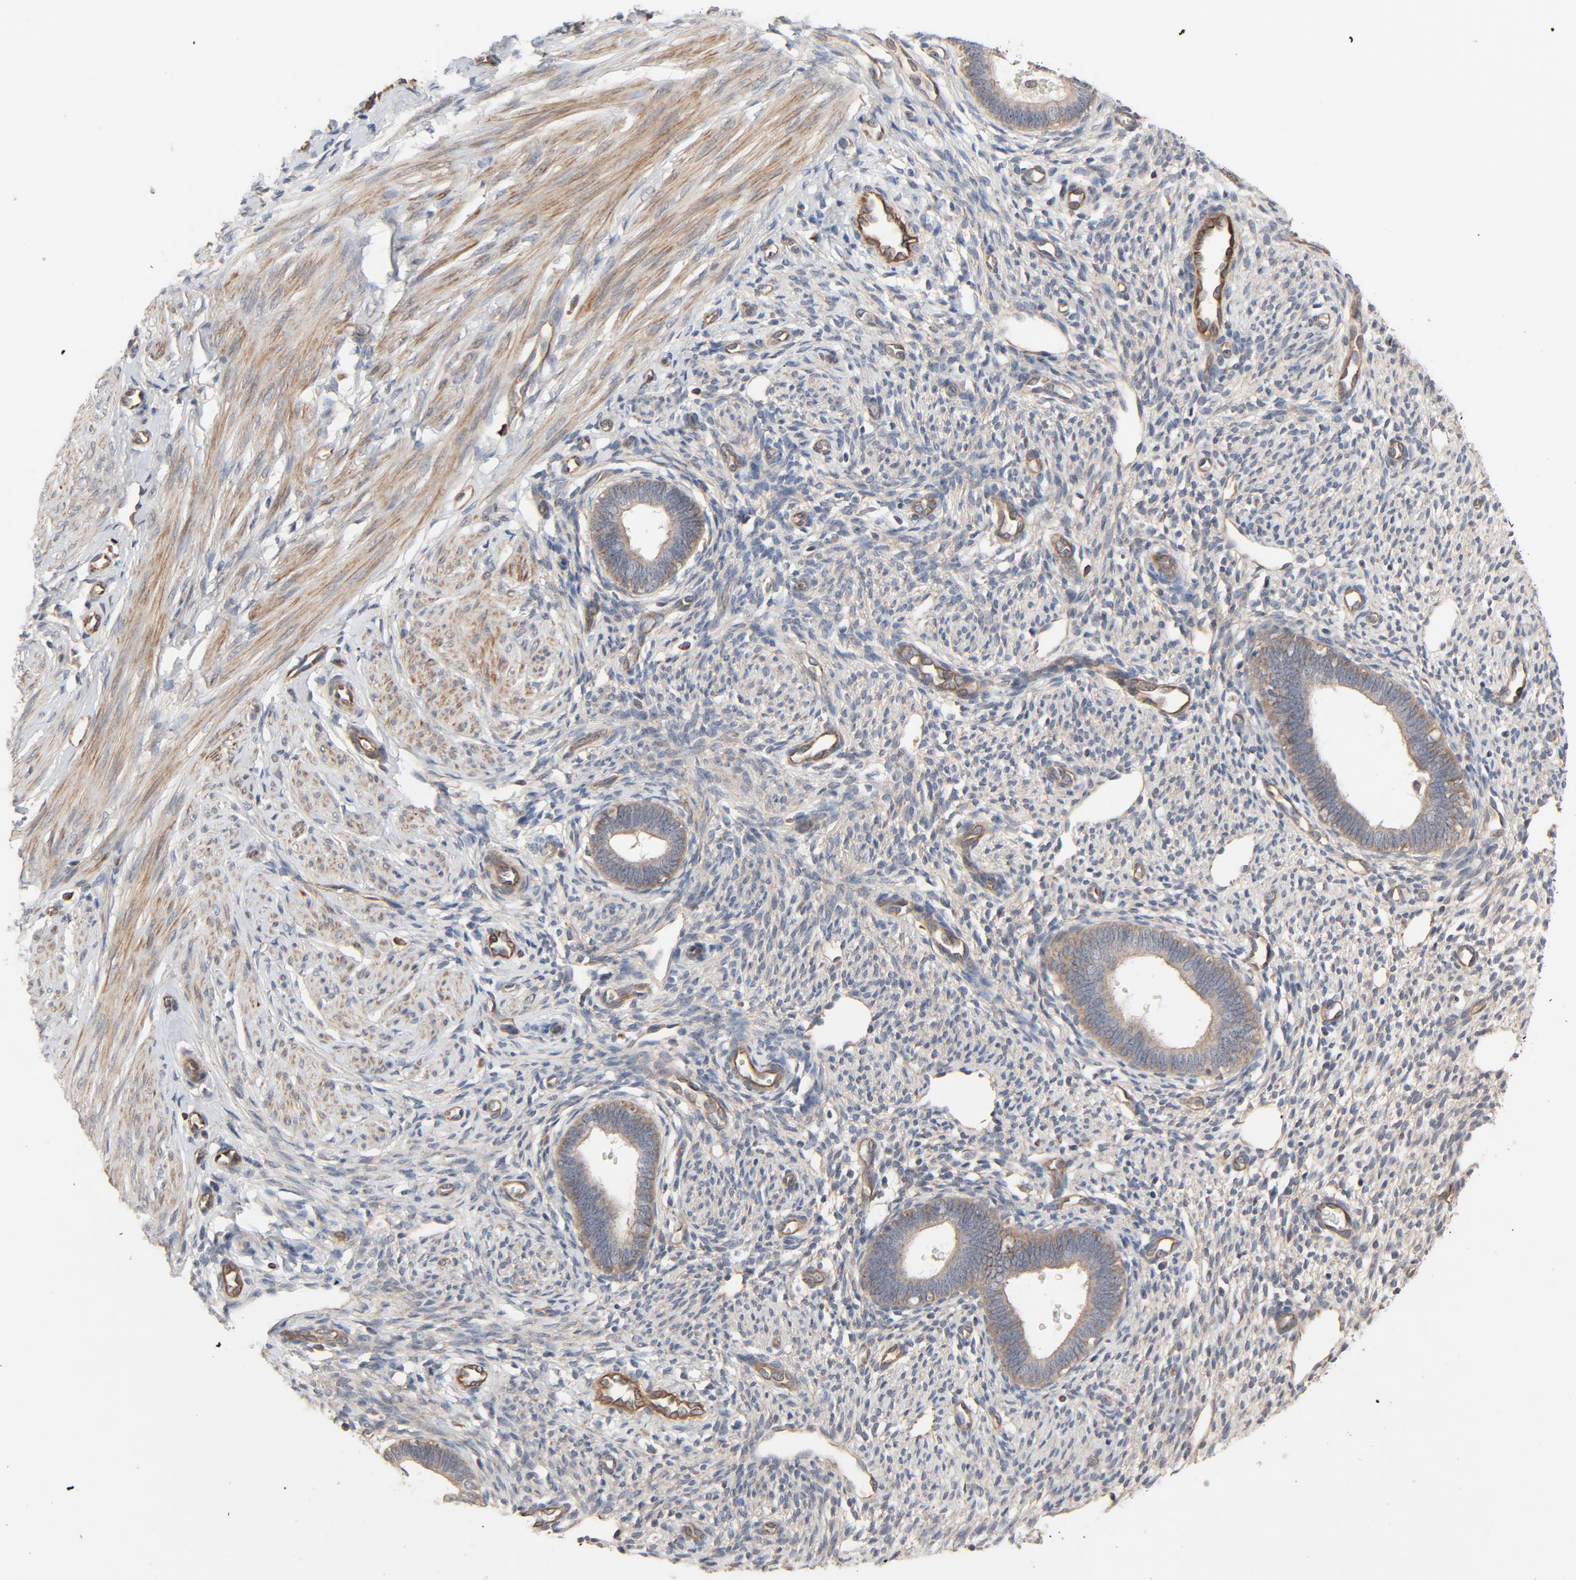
{"staining": {"intensity": "moderate", "quantity": "25%-75%", "location": "cytoplasmic/membranous"}, "tissue": "endometrium", "cell_type": "Cells in endometrial stroma", "image_type": "normal", "snomed": [{"axis": "morphology", "description": "Normal tissue, NOS"}, {"axis": "topography", "description": "Endometrium"}], "caption": "A high-resolution image shows immunohistochemistry (IHC) staining of unremarkable endometrium, which reveals moderate cytoplasmic/membranous expression in approximately 25%-75% of cells in endometrial stroma.", "gene": "TRIOBP", "patient": {"sex": "female", "age": 27}}